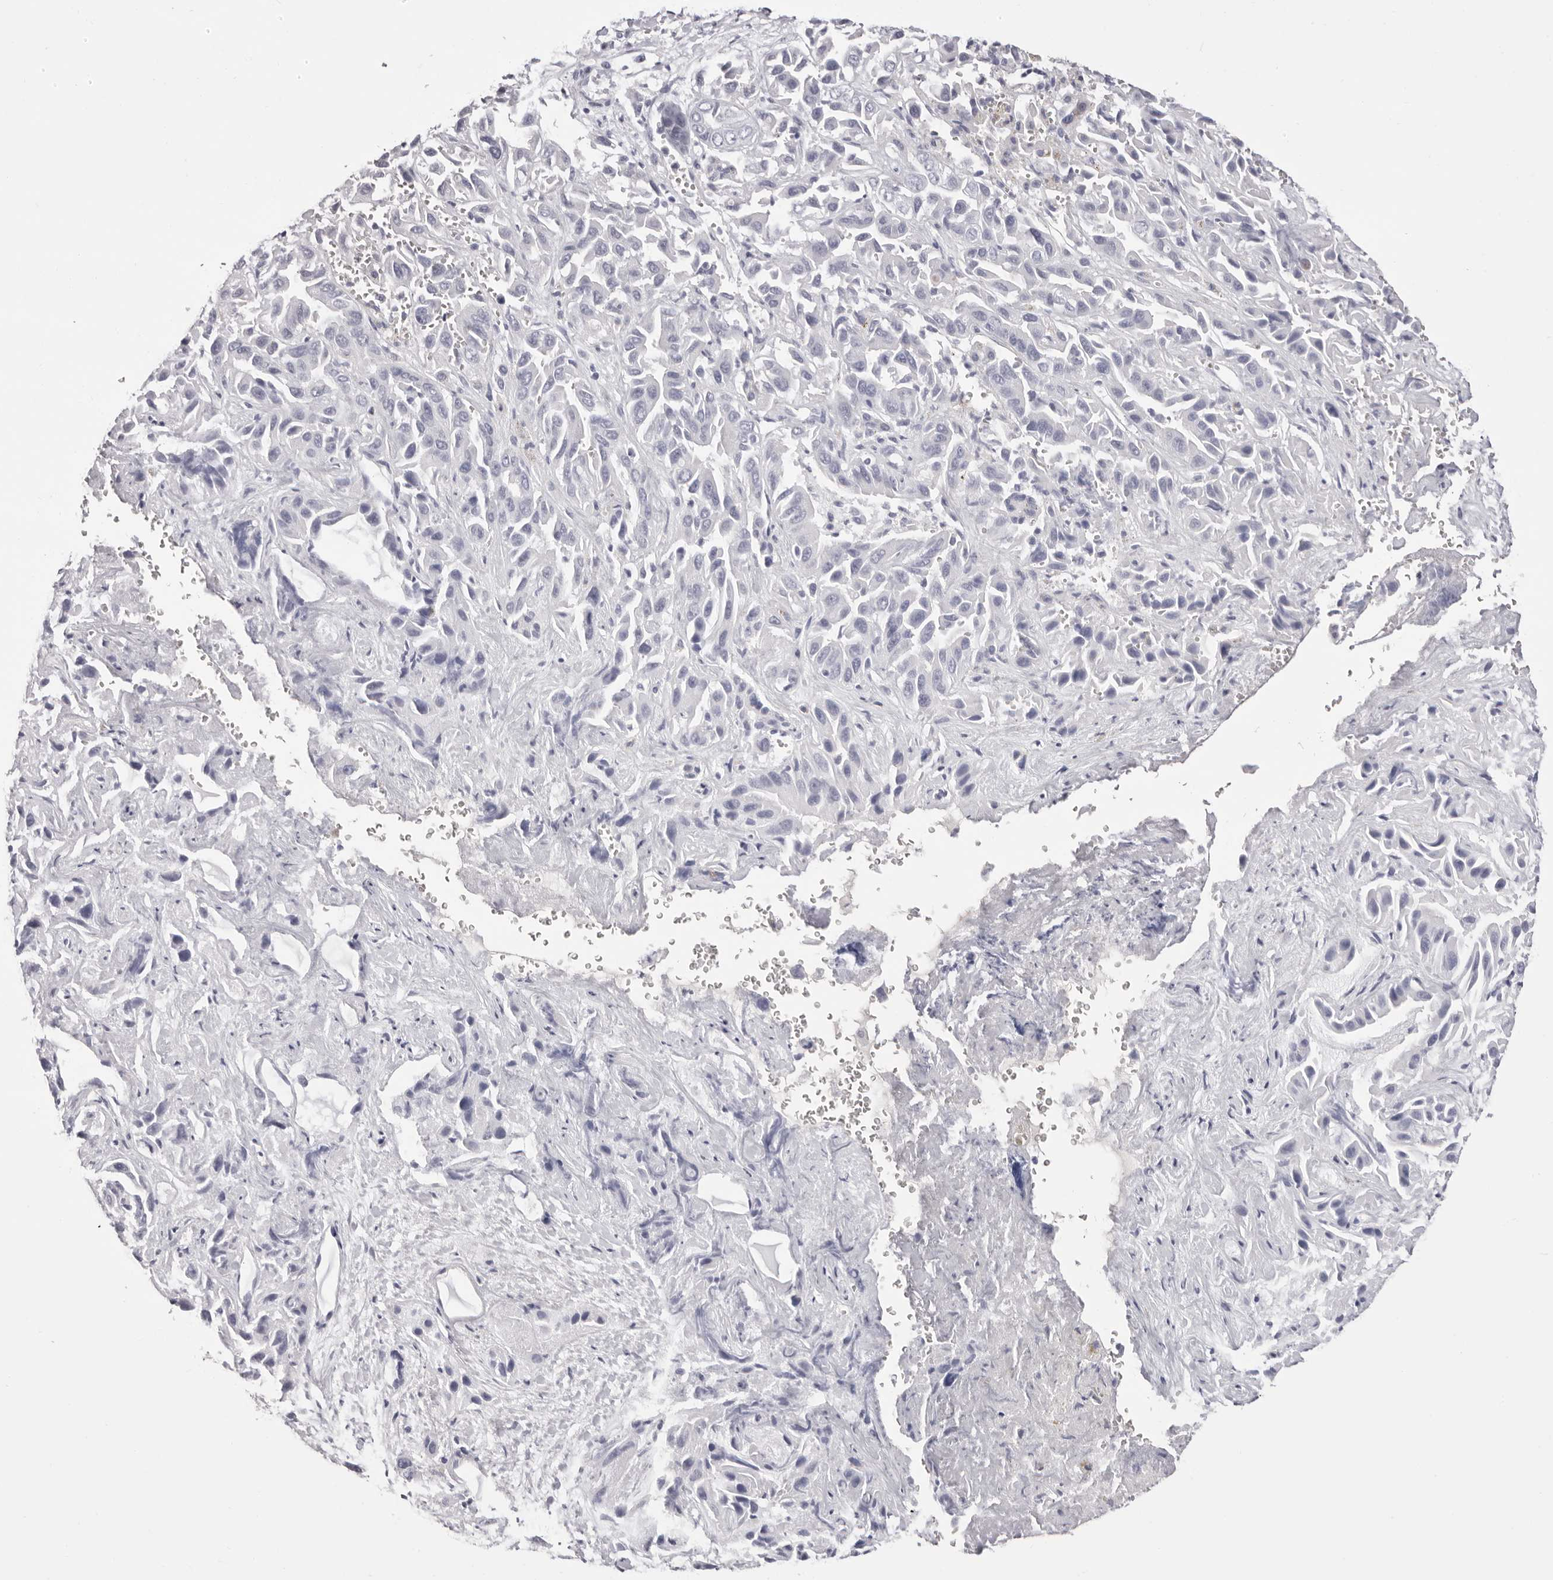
{"staining": {"intensity": "negative", "quantity": "none", "location": "none"}, "tissue": "liver cancer", "cell_type": "Tumor cells", "image_type": "cancer", "snomed": [{"axis": "morphology", "description": "Cholangiocarcinoma"}, {"axis": "topography", "description": "Liver"}], "caption": "High magnification brightfield microscopy of cholangiocarcinoma (liver) stained with DAB (3,3'-diaminobenzidine) (brown) and counterstained with hematoxylin (blue): tumor cells show no significant positivity.", "gene": "LPO", "patient": {"sex": "female", "age": 52}}